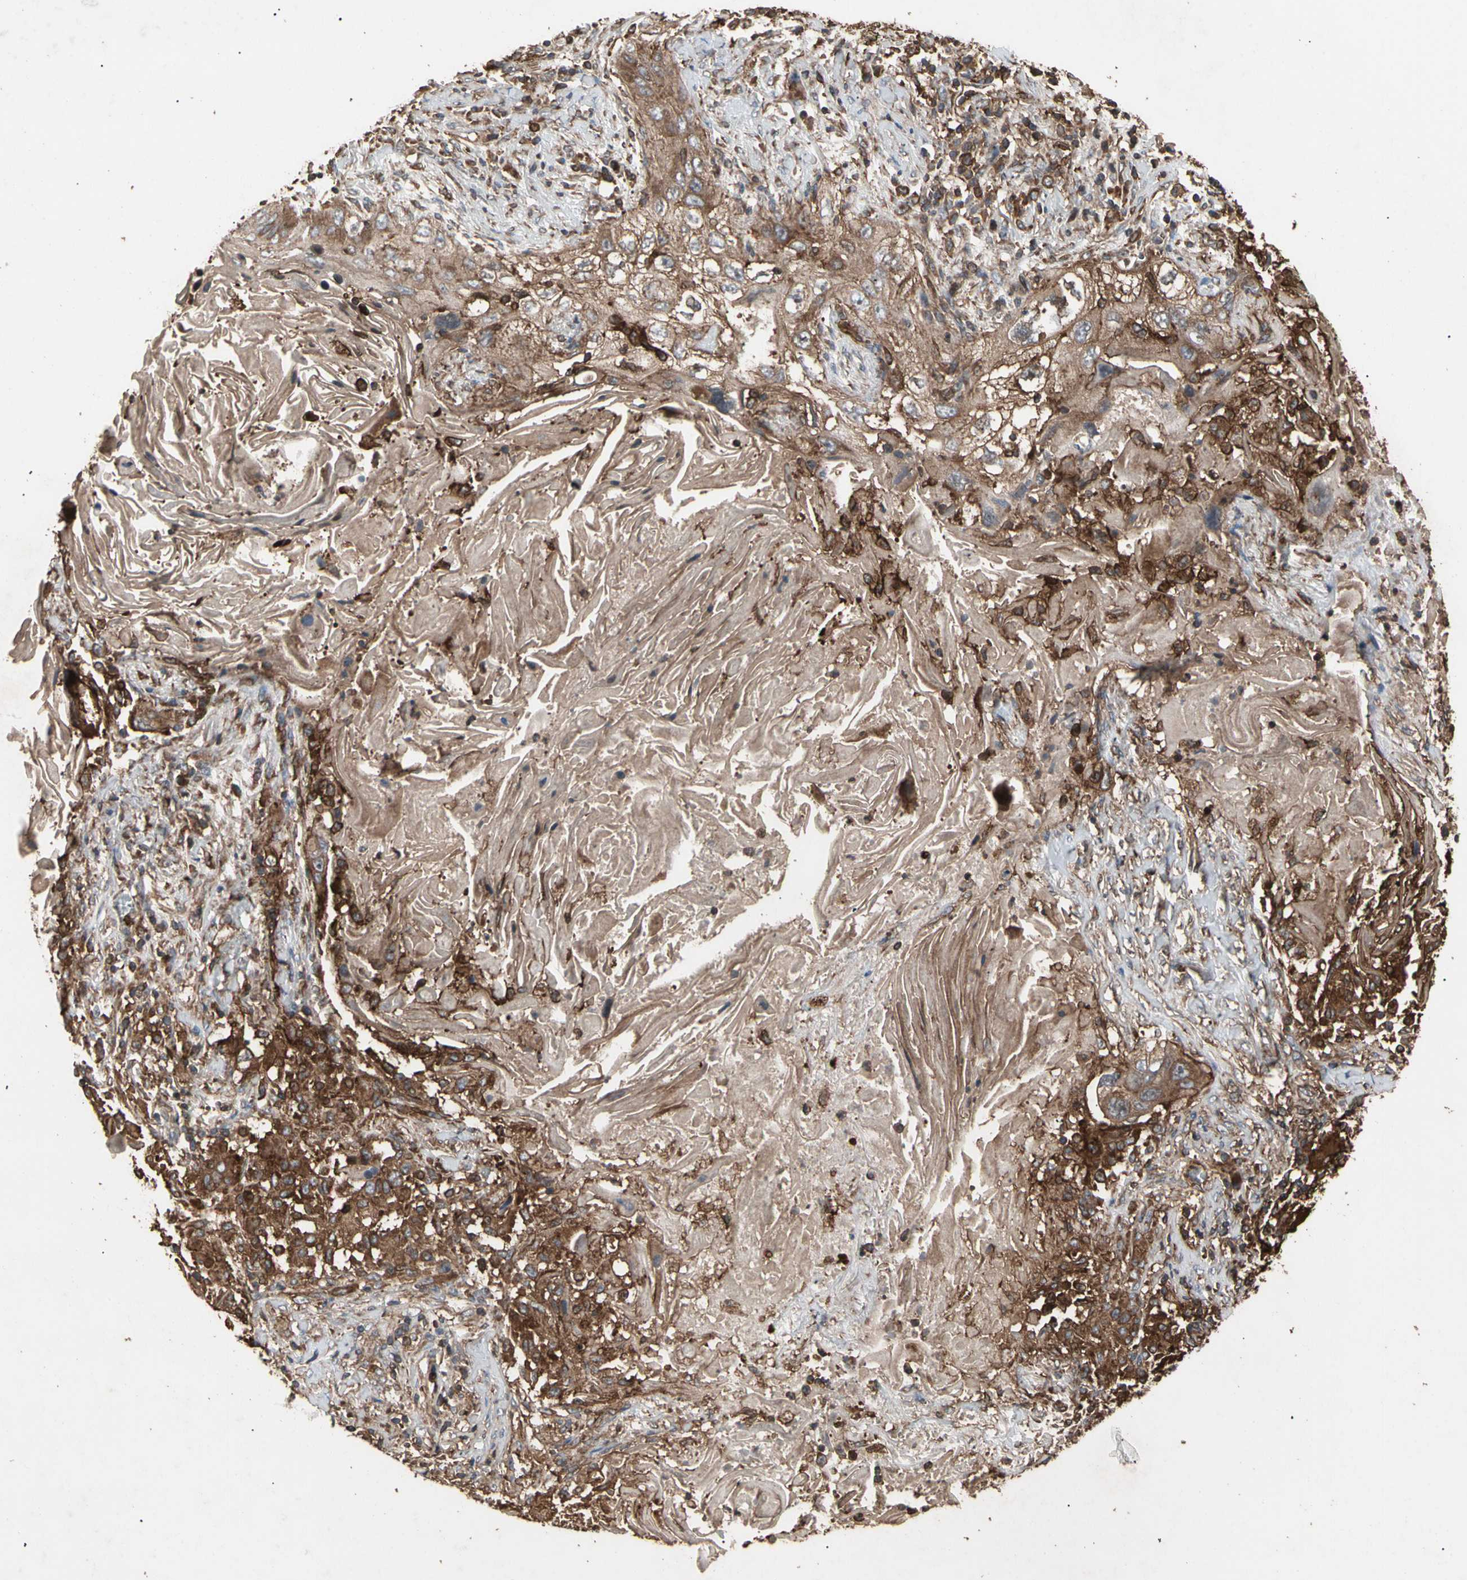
{"staining": {"intensity": "strong", "quantity": ">75%", "location": "cytoplasmic/membranous"}, "tissue": "lung cancer", "cell_type": "Tumor cells", "image_type": "cancer", "snomed": [{"axis": "morphology", "description": "Squamous cell carcinoma, NOS"}, {"axis": "topography", "description": "Lung"}], "caption": "Immunohistochemical staining of lung cancer (squamous cell carcinoma) exhibits high levels of strong cytoplasmic/membranous expression in approximately >75% of tumor cells. Nuclei are stained in blue.", "gene": "AGBL2", "patient": {"sex": "female", "age": 67}}